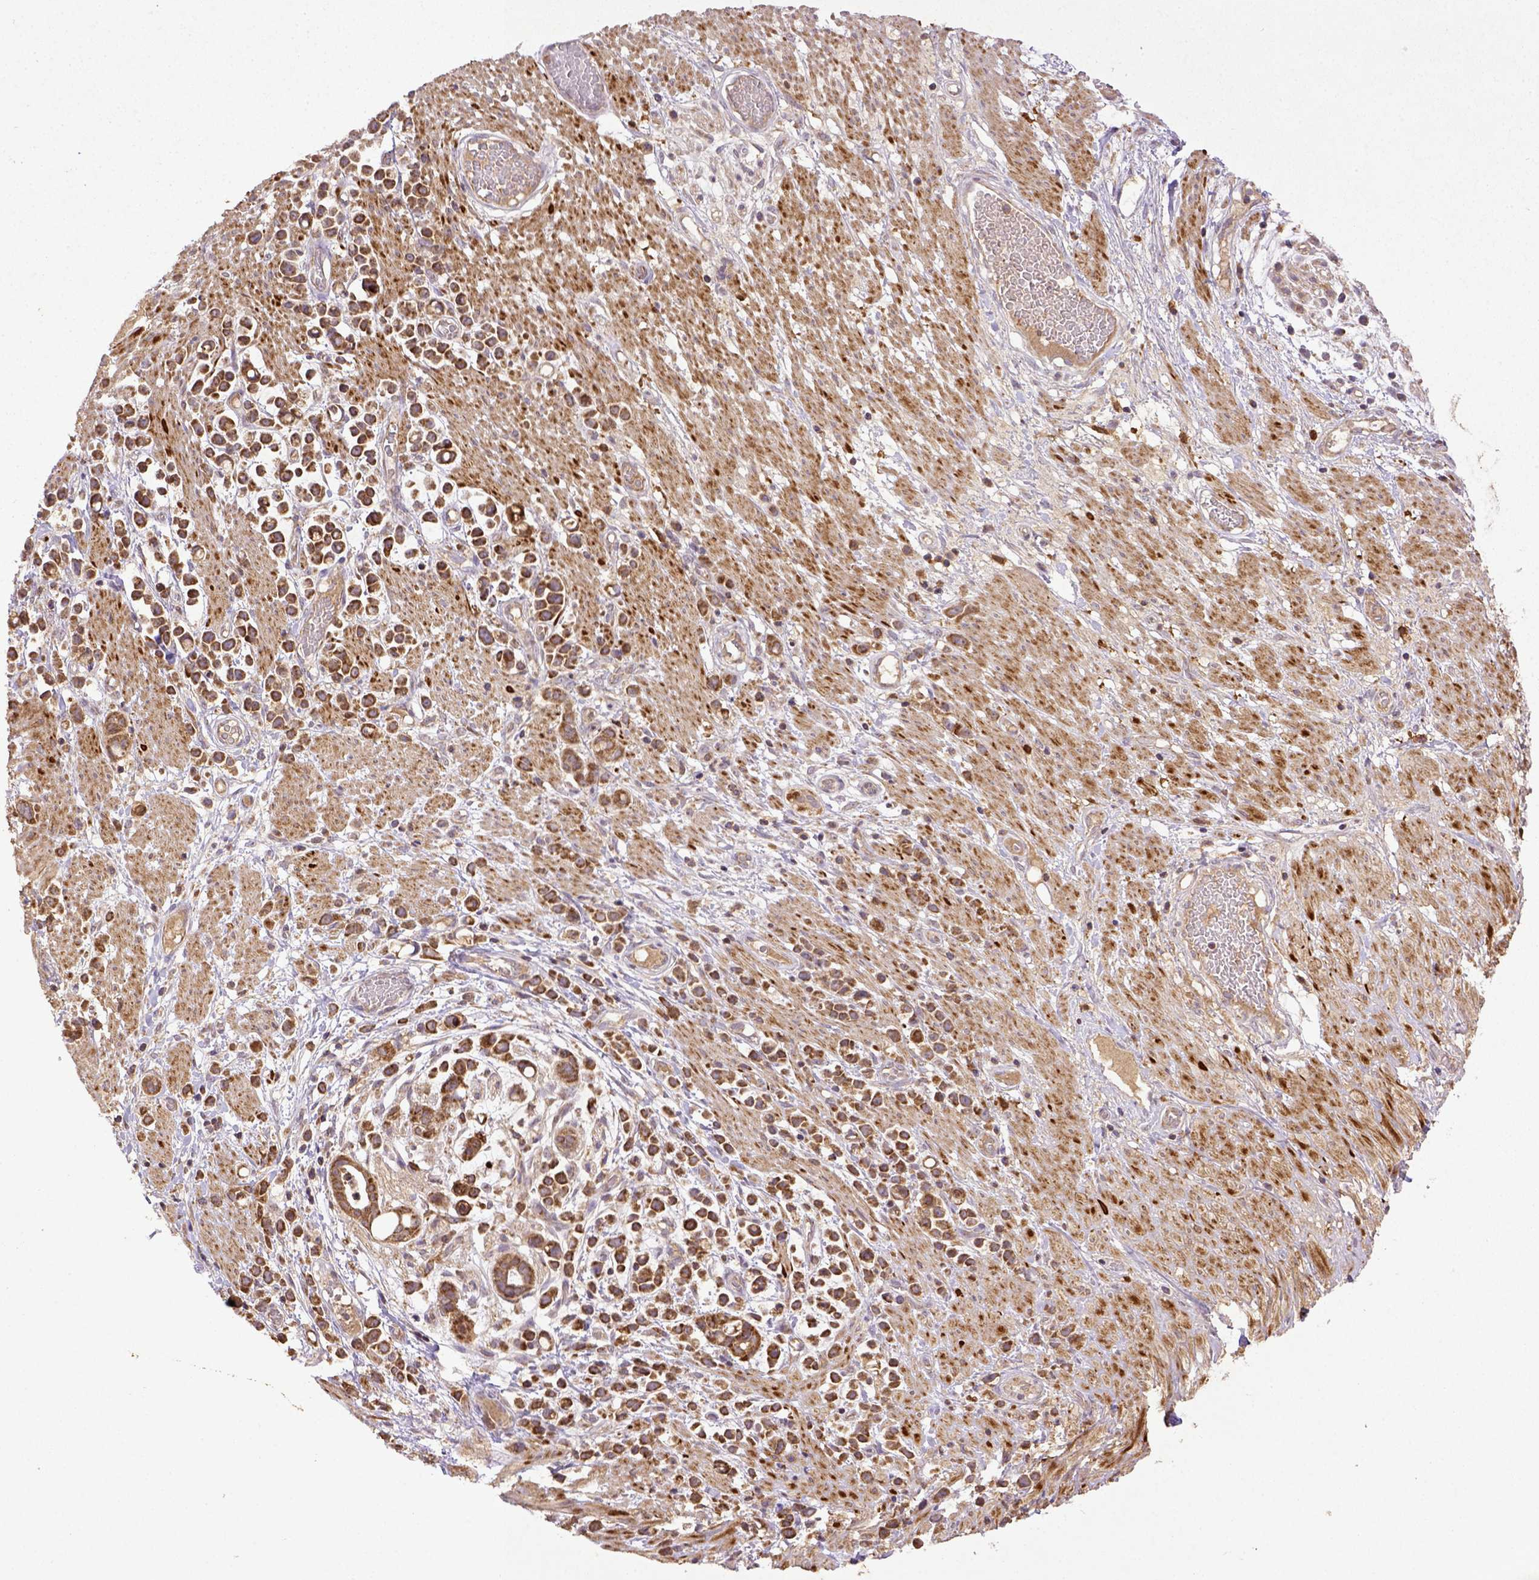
{"staining": {"intensity": "strong", "quantity": ">75%", "location": "cytoplasmic/membranous"}, "tissue": "stomach cancer", "cell_type": "Tumor cells", "image_type": "cancer", "snomed": [{"axis": "morphology", "description": "Adenocarcinoma, NOS"}, {"axis": "topography", "description": "Stomach"}], "caption": "This is a histology image of IHC staining of stomach cancer, which shows strong staining in the cytoplasmic/membranous of tumor cells.", "gene": "MT-CO1", "patient": {"sex": "male", "age": 82}}